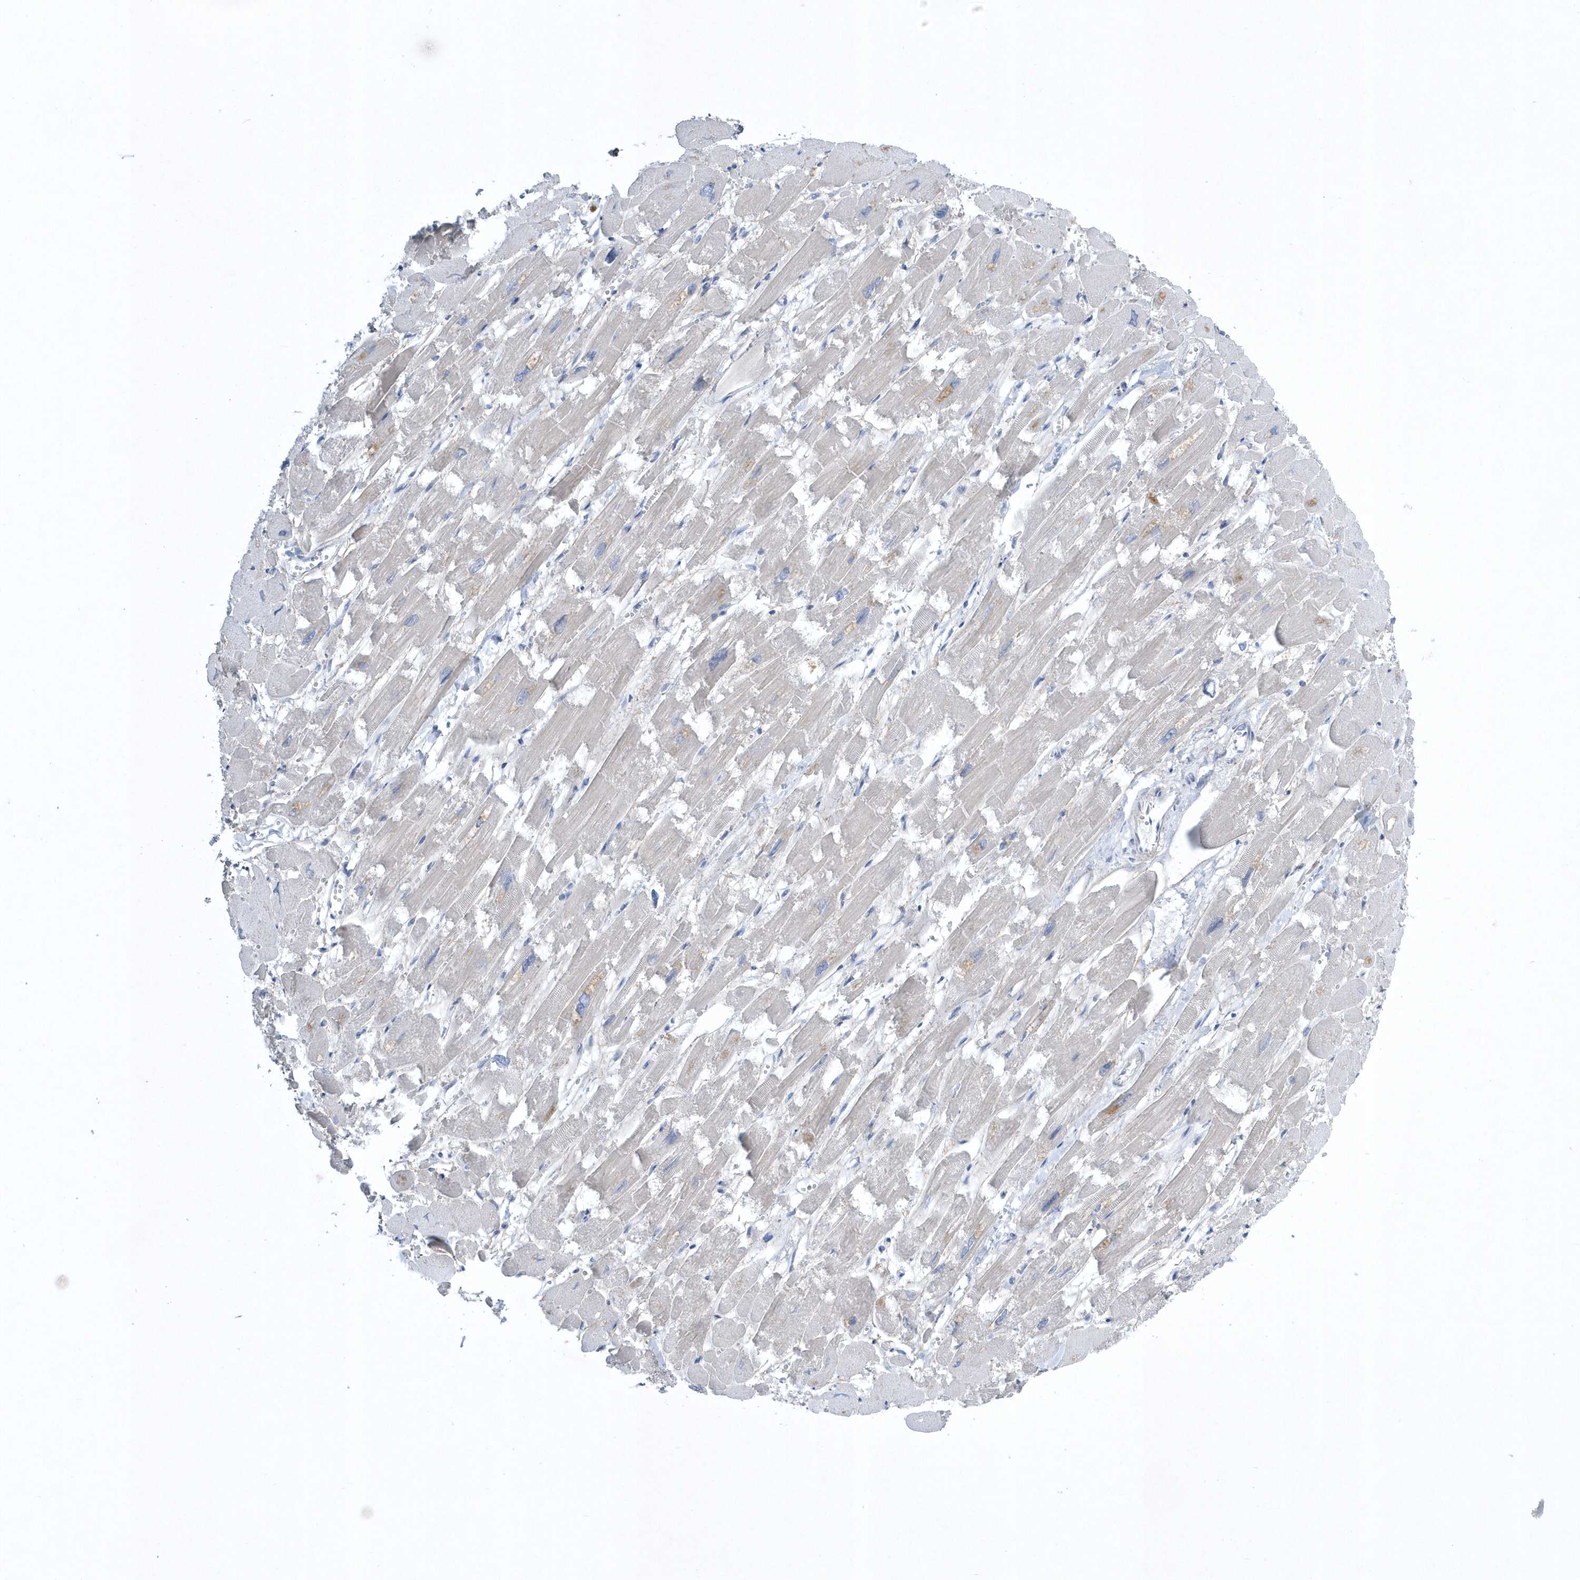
{"staining": {"intensity": "negative", "quantity": "none", "location": "none"}, "tissue": "heart muscle", "cell_type": "Cardiomyocytes", "image_type": "normal", "snomed": [{"axis": "morphology", "description": "Normal tissue, NOS"}, {"axis": "topography", "description": "Heart"}], "caption": "Immunohistochemistry (IHC) of normal human heart muscle shows no expression in cardiomyocytes.", "gene": "SPATA18", "patient": {"sex": "male", "age": 54}}